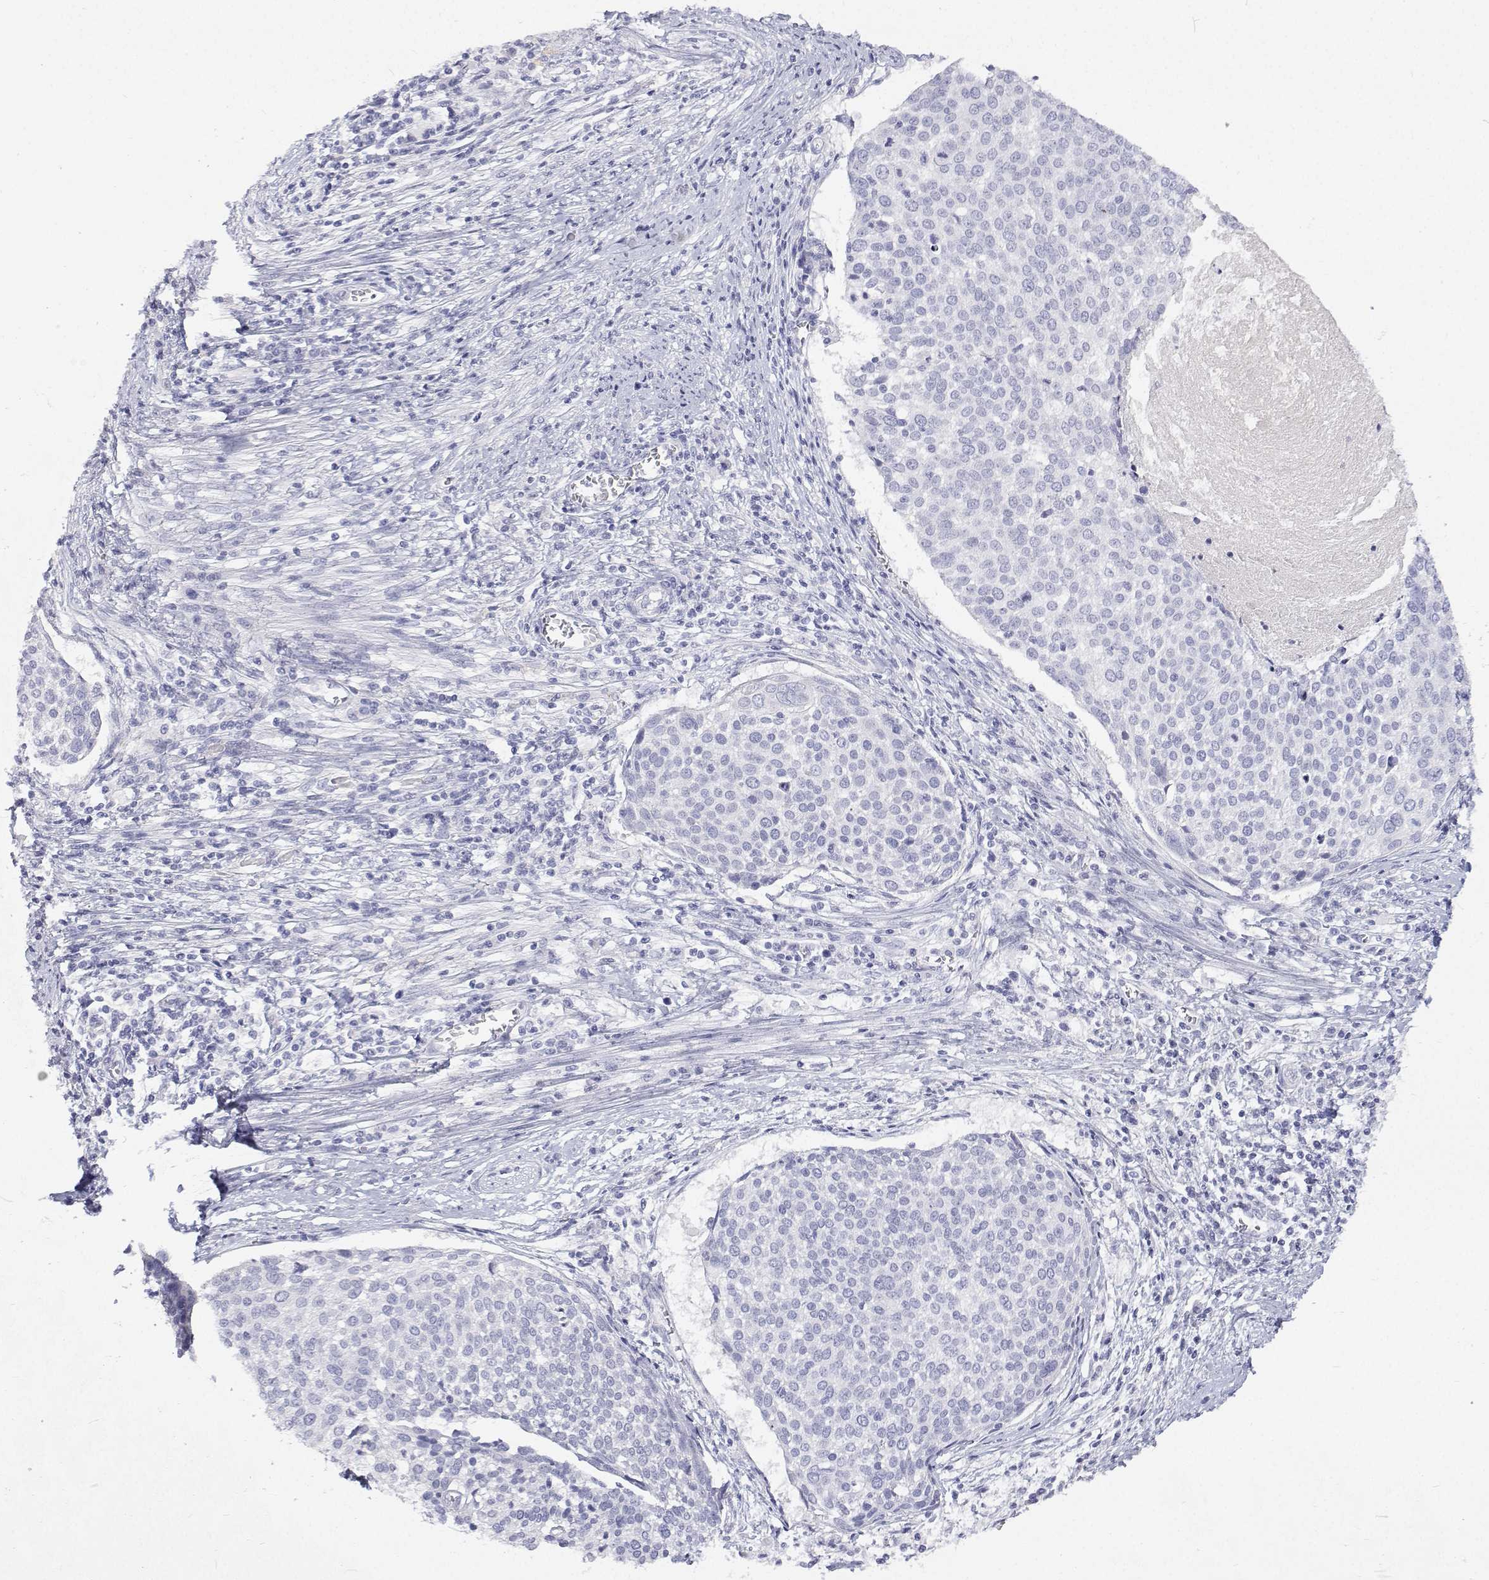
{"staining": {"intensity": "negative", "quantity": "none", "location": "none"}, "tissue": "cervical cancer", "cell_type": "Tumor cells", "image_type": "cancer", "snomed": [{"axis": "morphology", "description": "Squamous cell carcinoma, NOS"}, {"axis": "topography", "description": "Cervix"}], "caption": "Tumor cells show no significant protein staining in cervical squamous cell carcinoma. The staining was performed using DAB to visualize the protein expression in brown, while the nuclei were stained in blue with hematoxylin (Magnification: 20x).", "gene": "NCR2", "patient": {"sex": "female", "age": 39}}